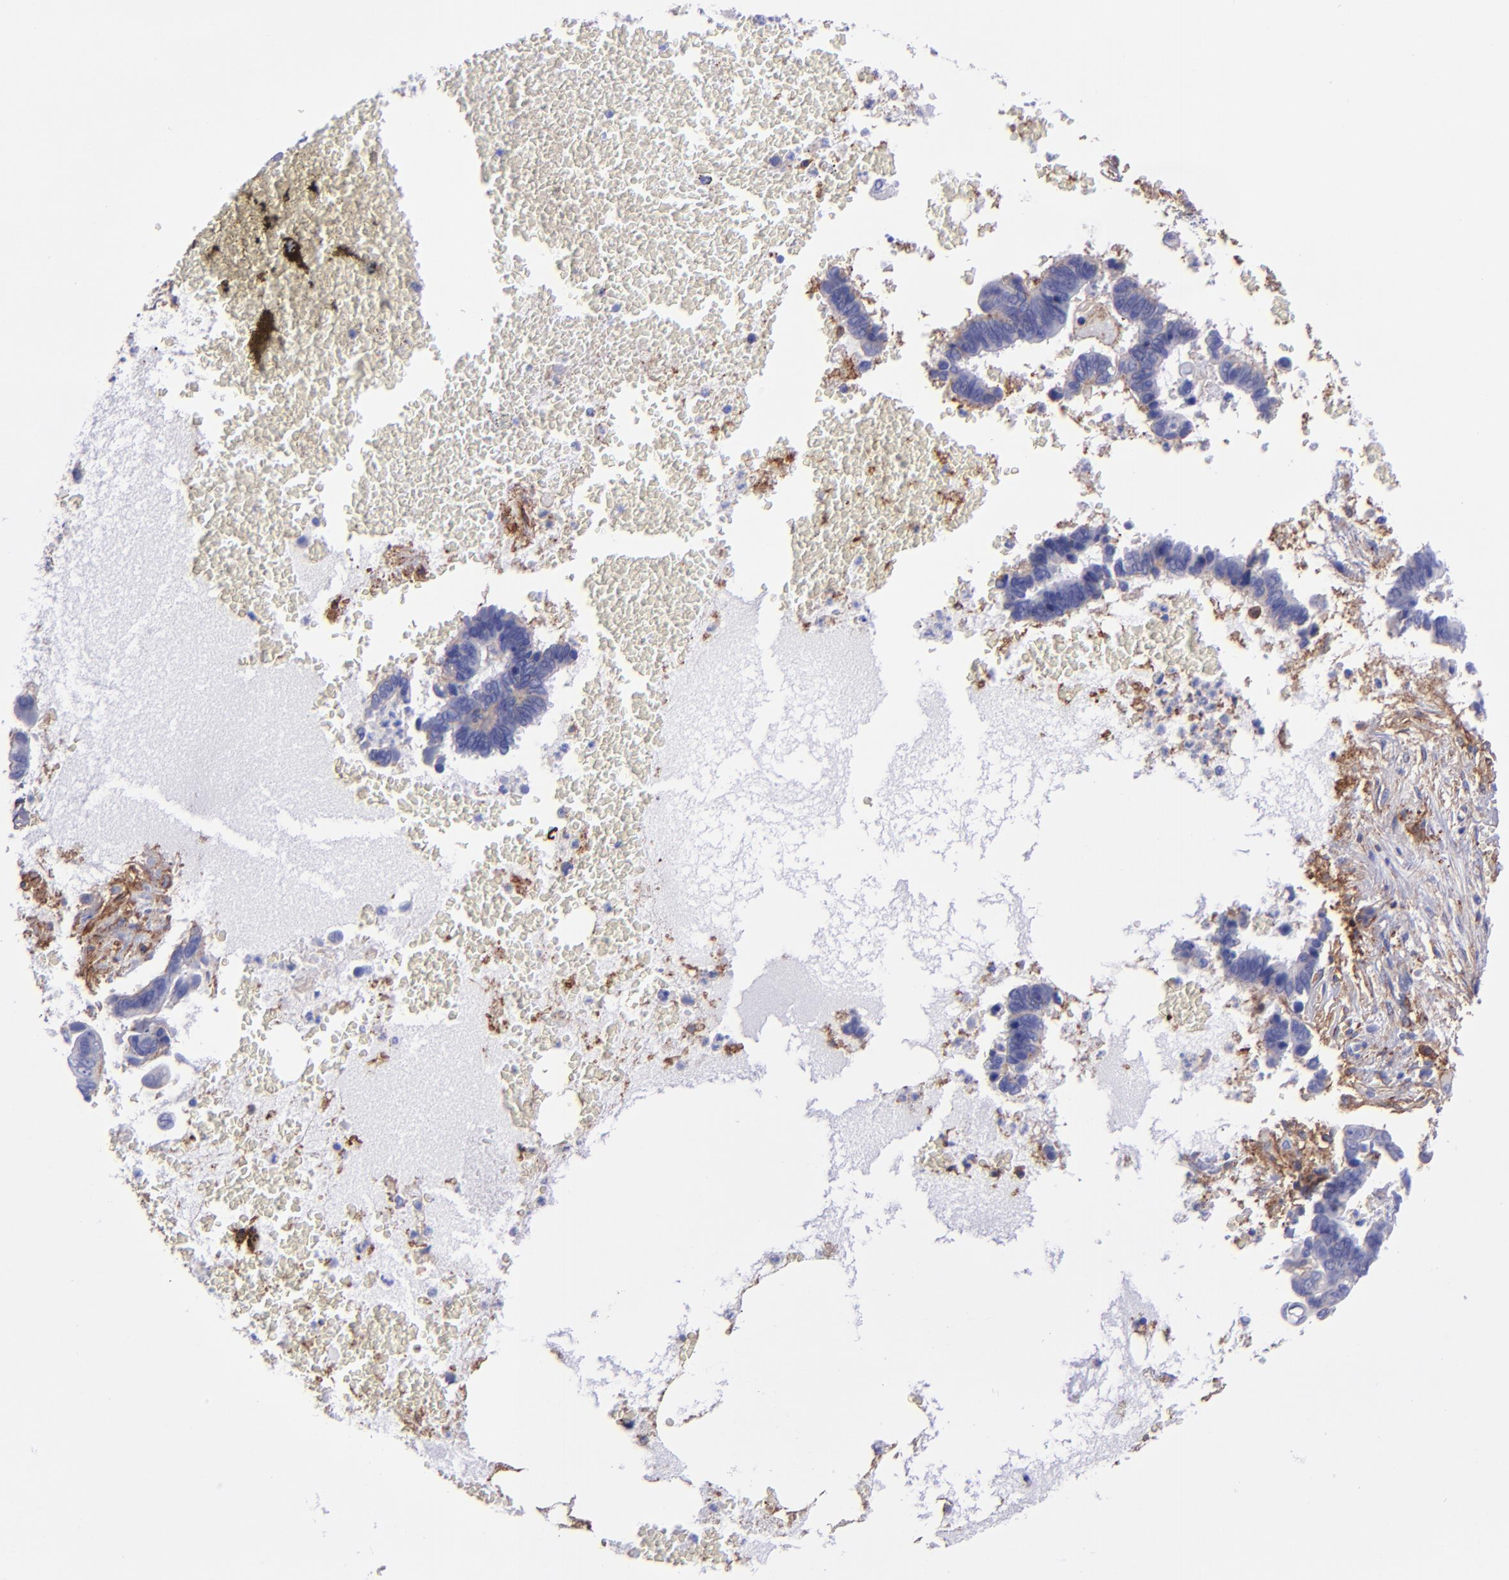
{"staining": {"intensity": "negative", "quantity": "none", "location": "none"}, "tissue": "pancreatic cancer", "cell_type": "Tumor cells", "image_type": "cancer", "snomed": [{"axis": "morphology", "description": "Adenocarcinoma, NOS"}, {"axis": "topography", "description": "Pancreas"}], "caption": "IHC micrograph of pancreatic adenocarcinoma stained for a protein (brown), which demonstrates no positivity in tumor cells.", "gene": "ITGAV", "patient": {"sex": "female", "age": 70}}